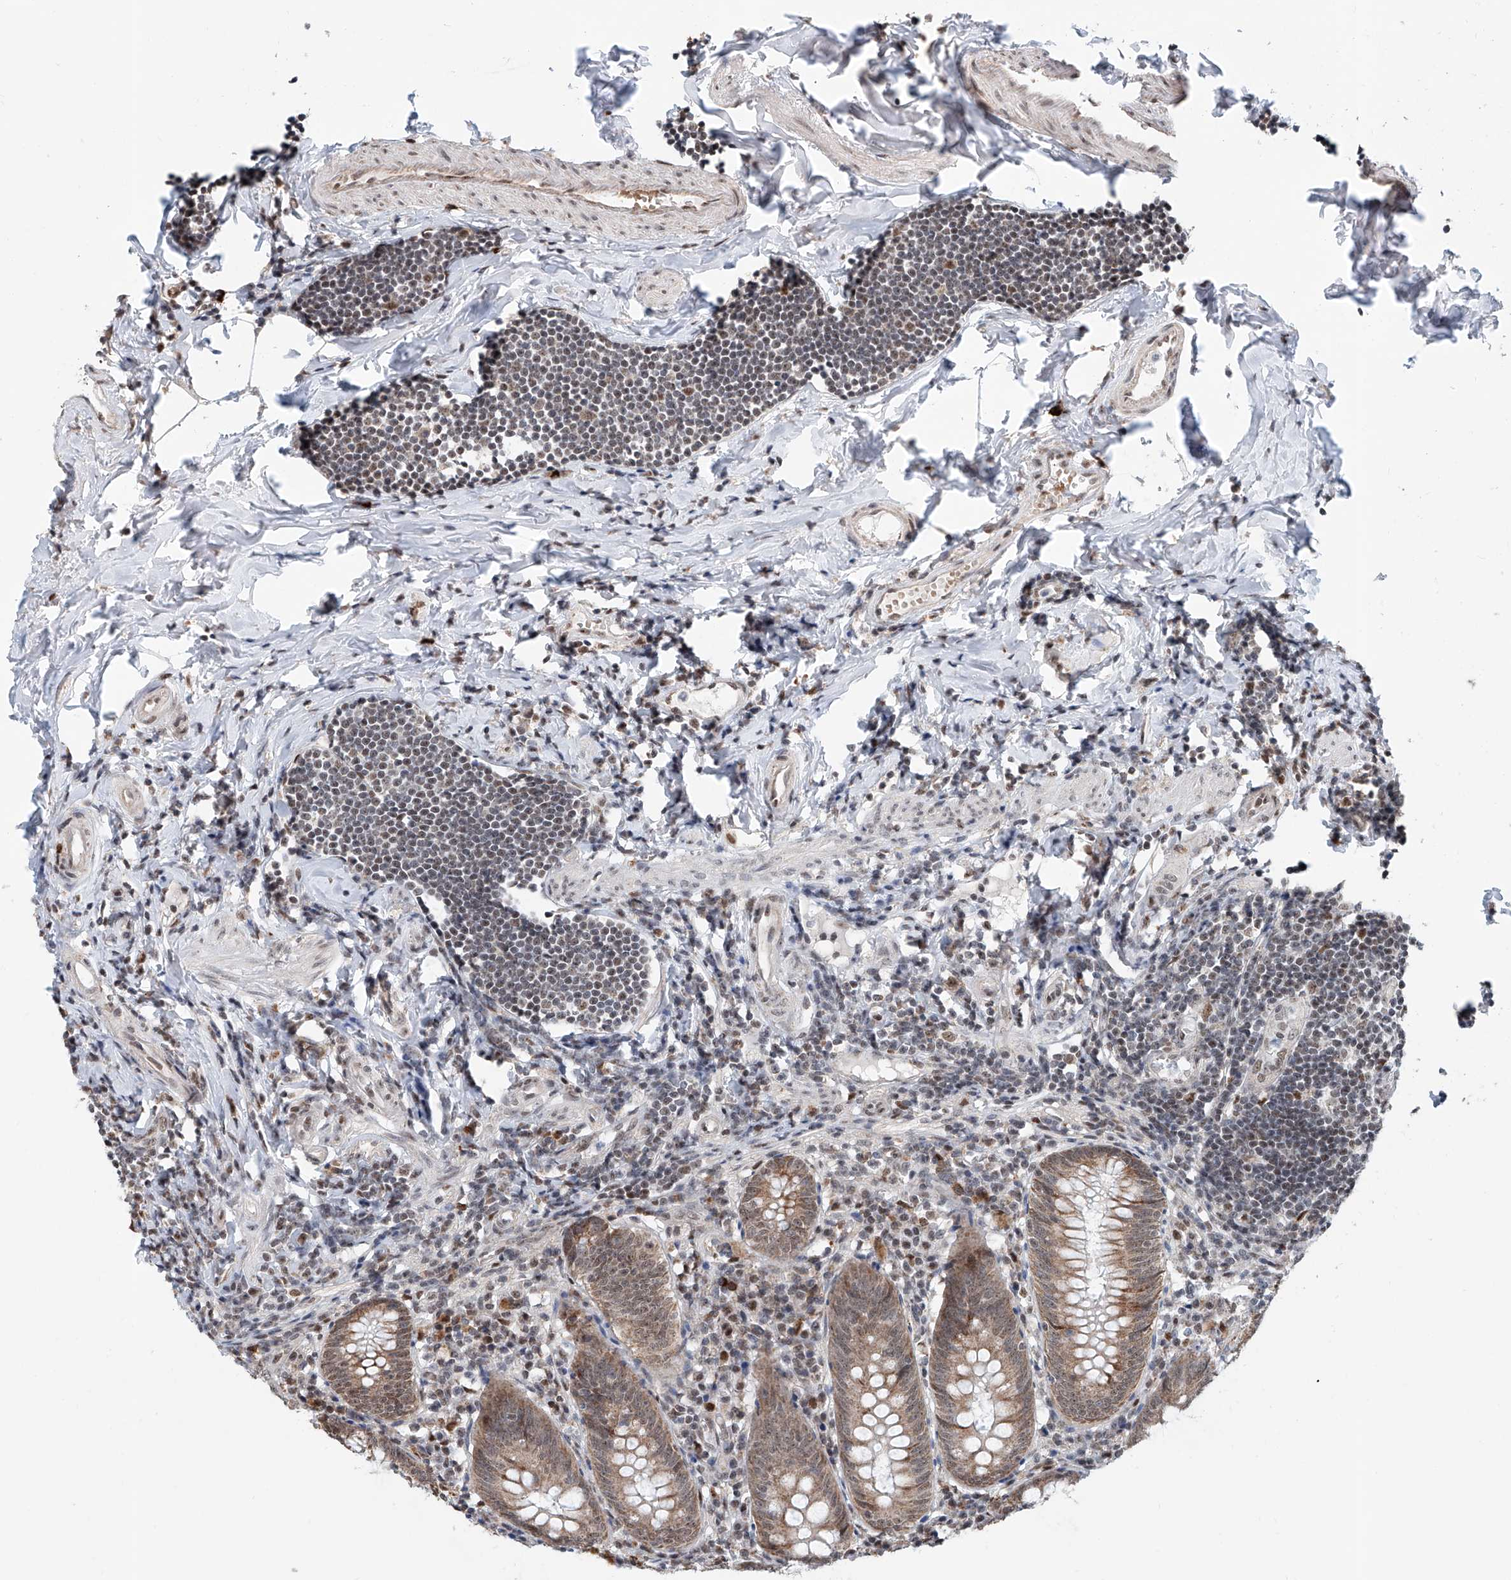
{"staining": {"intensity": "moderate", "quantity": ">75%", "location": "cytoplasmic/membranous,nuclear"}, "tissue": "appendix", "cell_type": "Glandular cells", "image_type": "normal", "snomed": [{"axis": "morphology", "description": "Normal tissue, NOS"}, {"axis": "topography", "description": "Appendix"}], "caption": "A histopathology image of appendix stained for a protein demonstrates moderate cytoplasmic/membranous,nuclear brown staining in glandular cells.", "gene": "SDE2", "patient": {"sex": "female", "age": 54}}